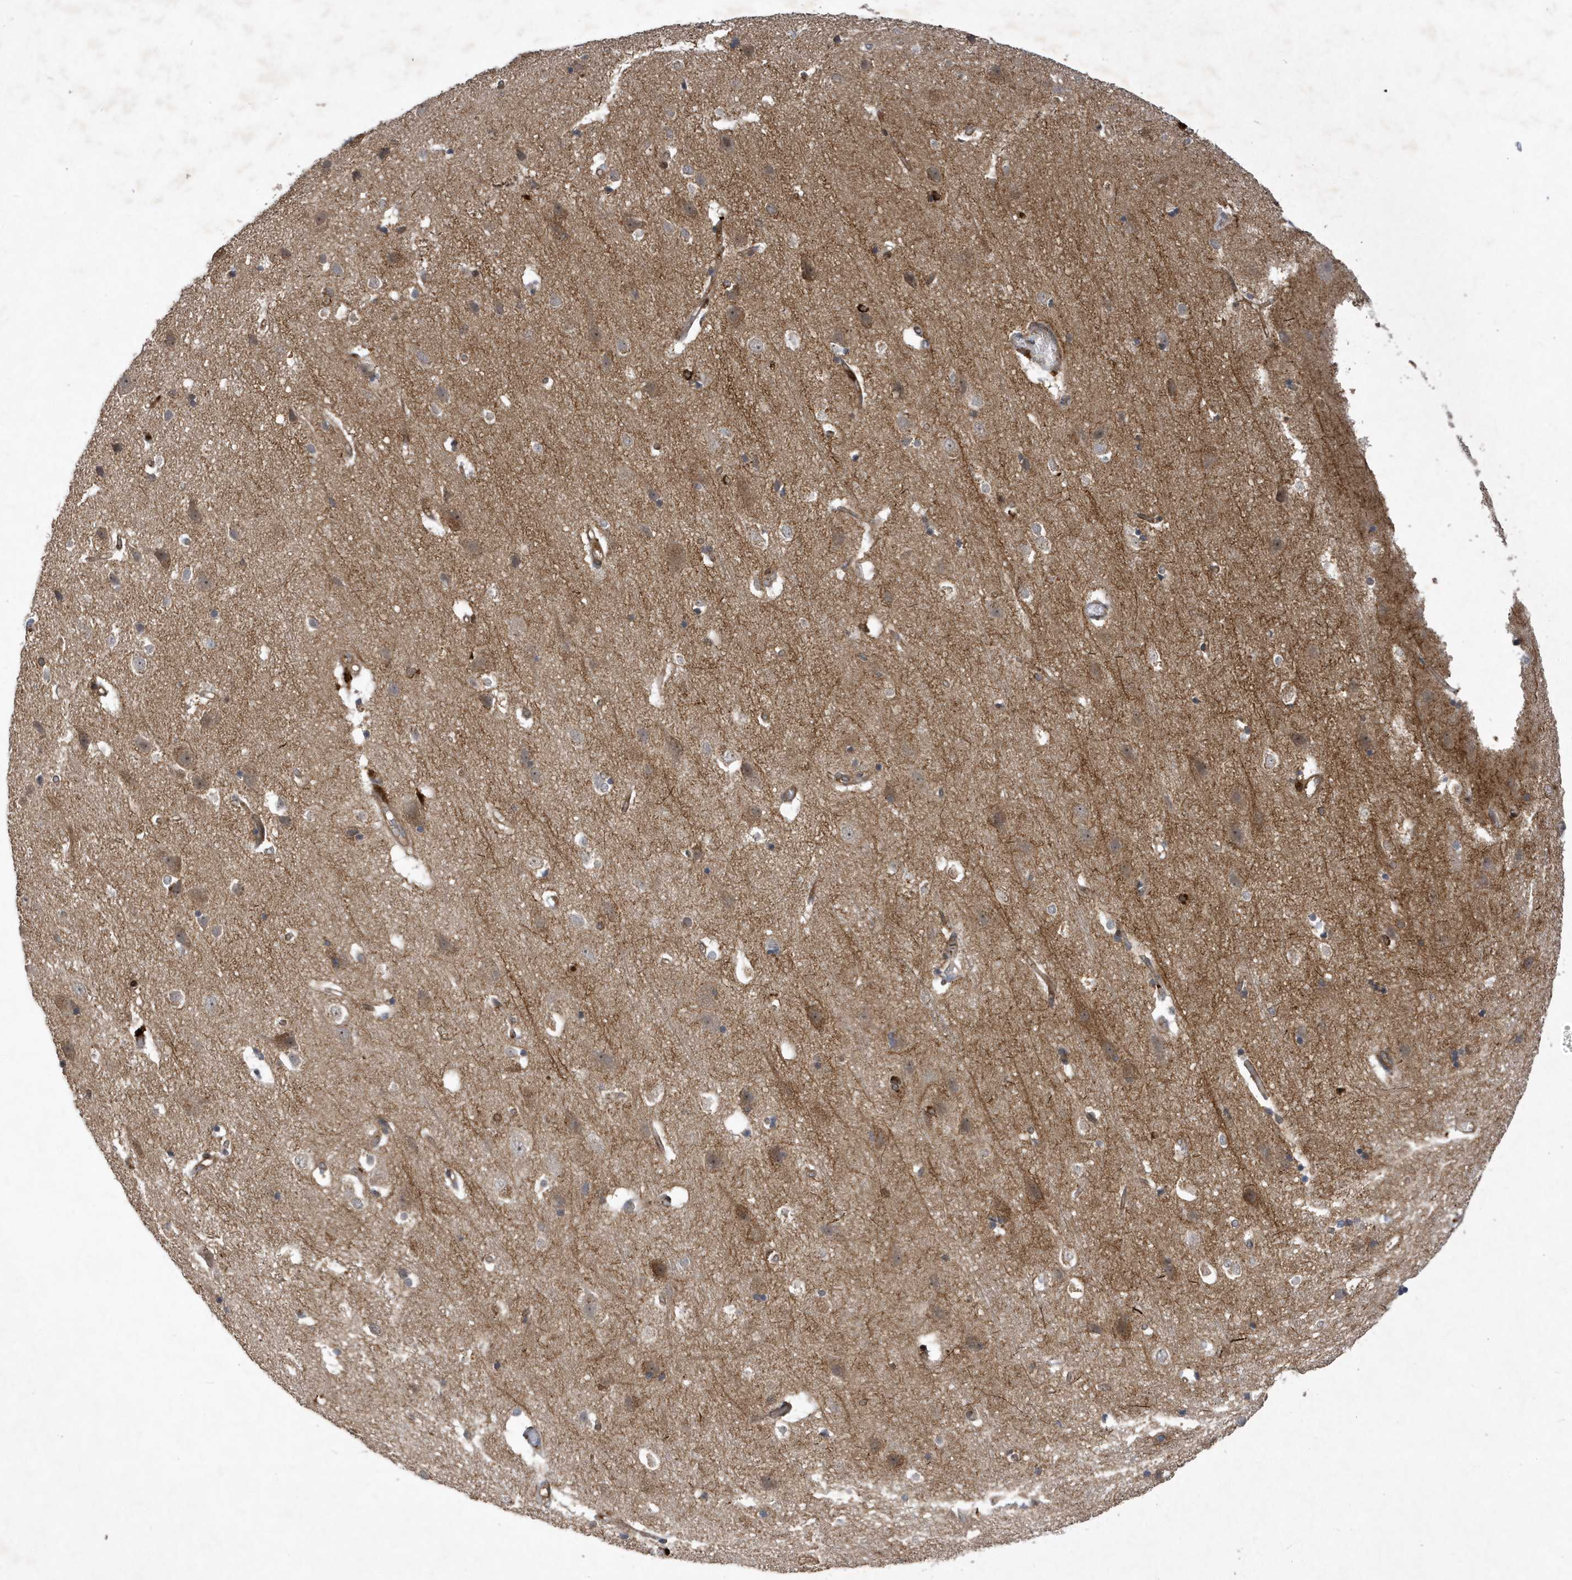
{"staining": {"intensity": "moderate", "quantity": "25%-75%", "location": "cytoplasmic/membranous"}, "tissue": "cerebral cortex", "cell_type": "Endothelial cells", "image_type": "normal", "snomed": [{"axis": "morphology", "description": "Normal tissue, NOS"}, {"axis": "topography", "description": "Cerebral cortex"}], "caption": "Benign cerebral cortex reveals moderate cytoplasmic/membranous positivity in approximately 25%-75% of endothelial cells The staining is performed using DAB brown chromogen to label protein expression. The nuclei are counter-stained blue using hematoxylin..", "gene": "LAPTM4A", "patient": {"sex": "male", "age": 54}}